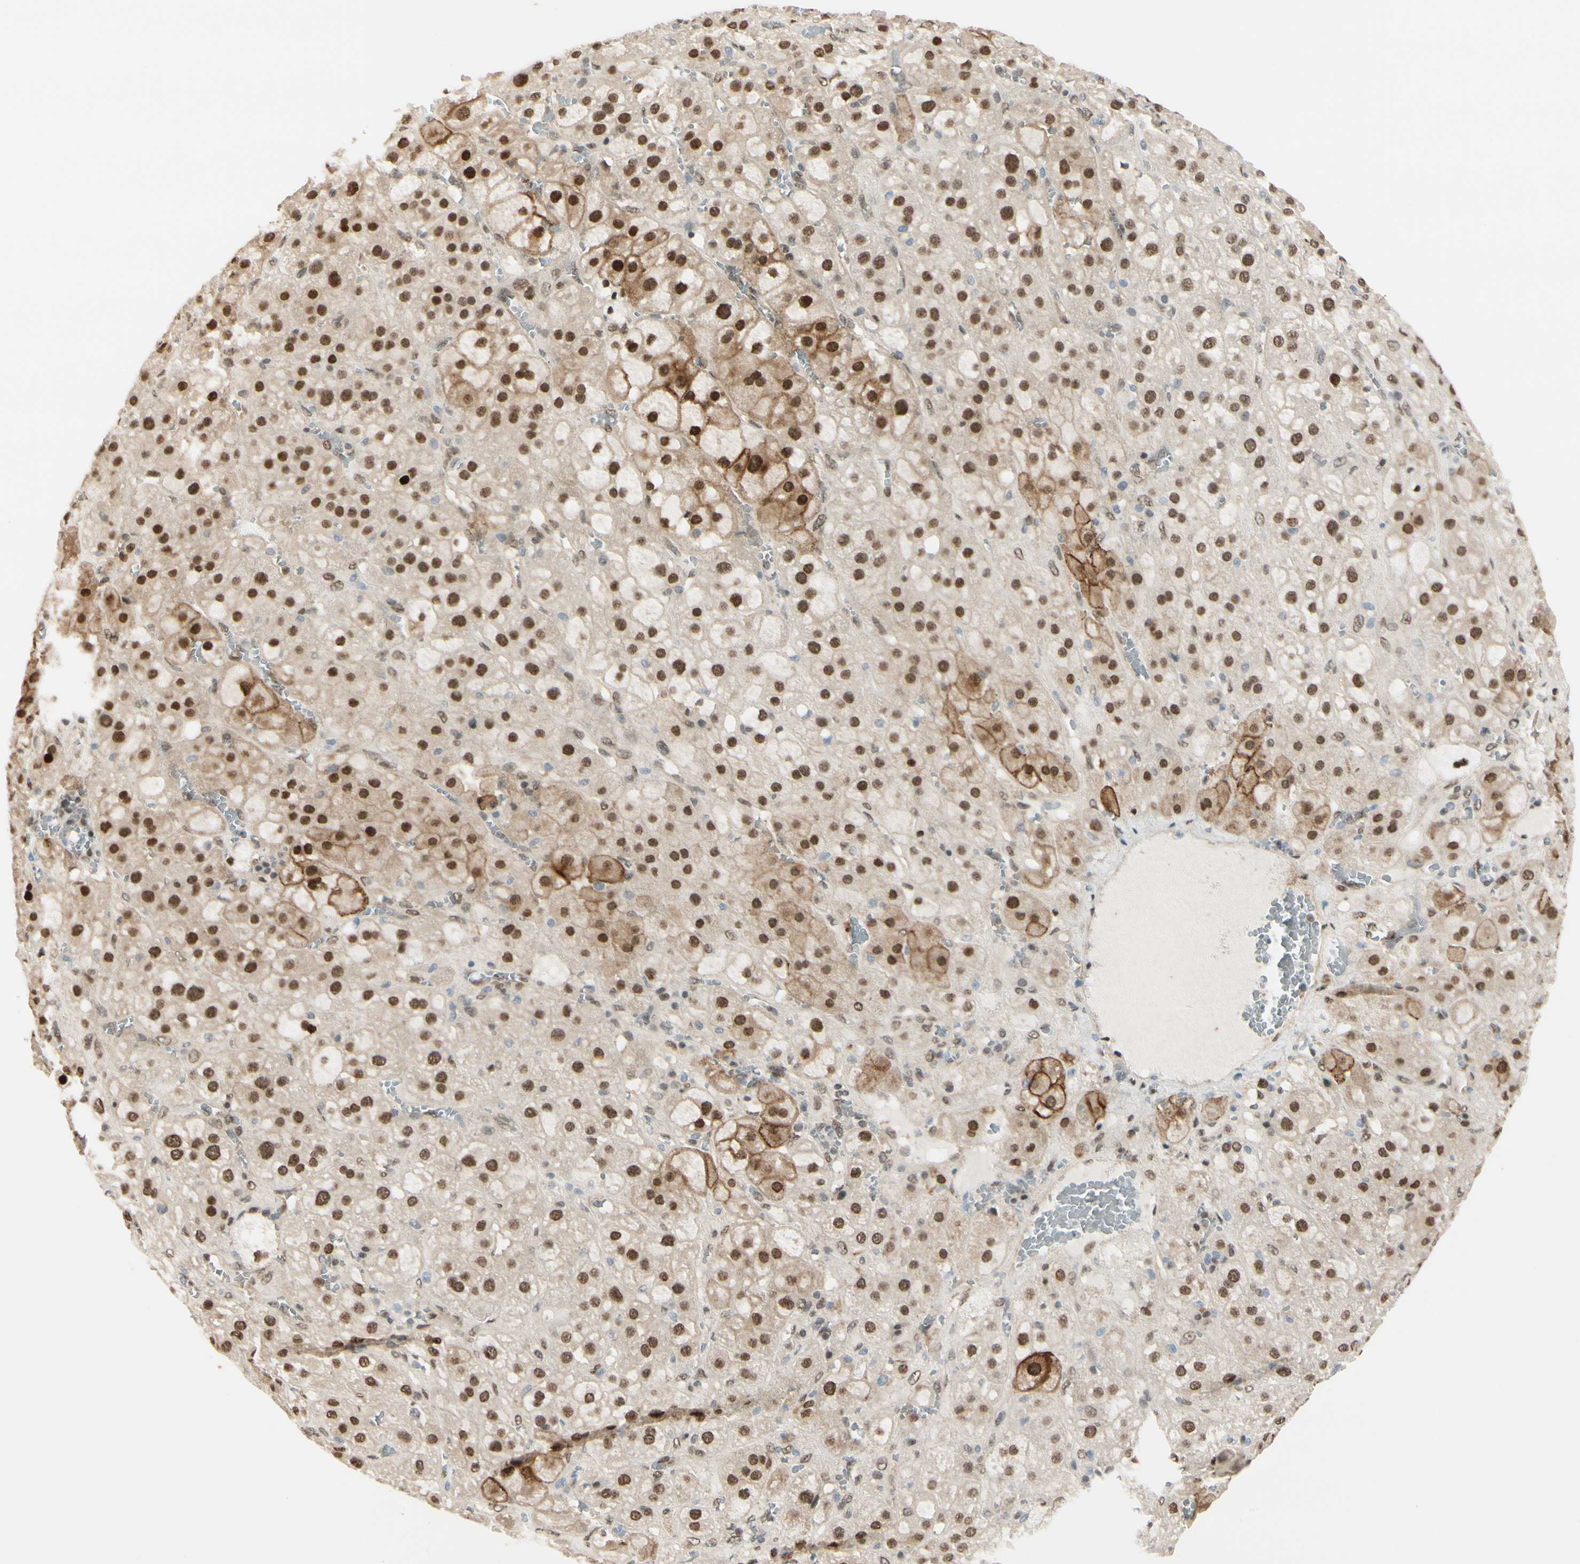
{"staining": {"intensity": "strong", "quantity": ">75%", "location": "cytoplasmic/membranous,nuclear"}, "tissue": "adrenal gland", "cell_type": "Glandular cells", "image_type": "normal", "snomed": [{"axis": "morphology", "description": "Normal tissue, NOS"}, {"axis": "topography", "description": "Adrenal gland"}], "caption": "A high-resolution photomicrograph shows immunohistochemistry staining of unremarkable adrenal gland, which shows strong cytoplasmic/membranous,nuclear expression in about >75% of glandular cells.", "gene": "SUFU", "patient": {"sex": "female", "age": 47}}